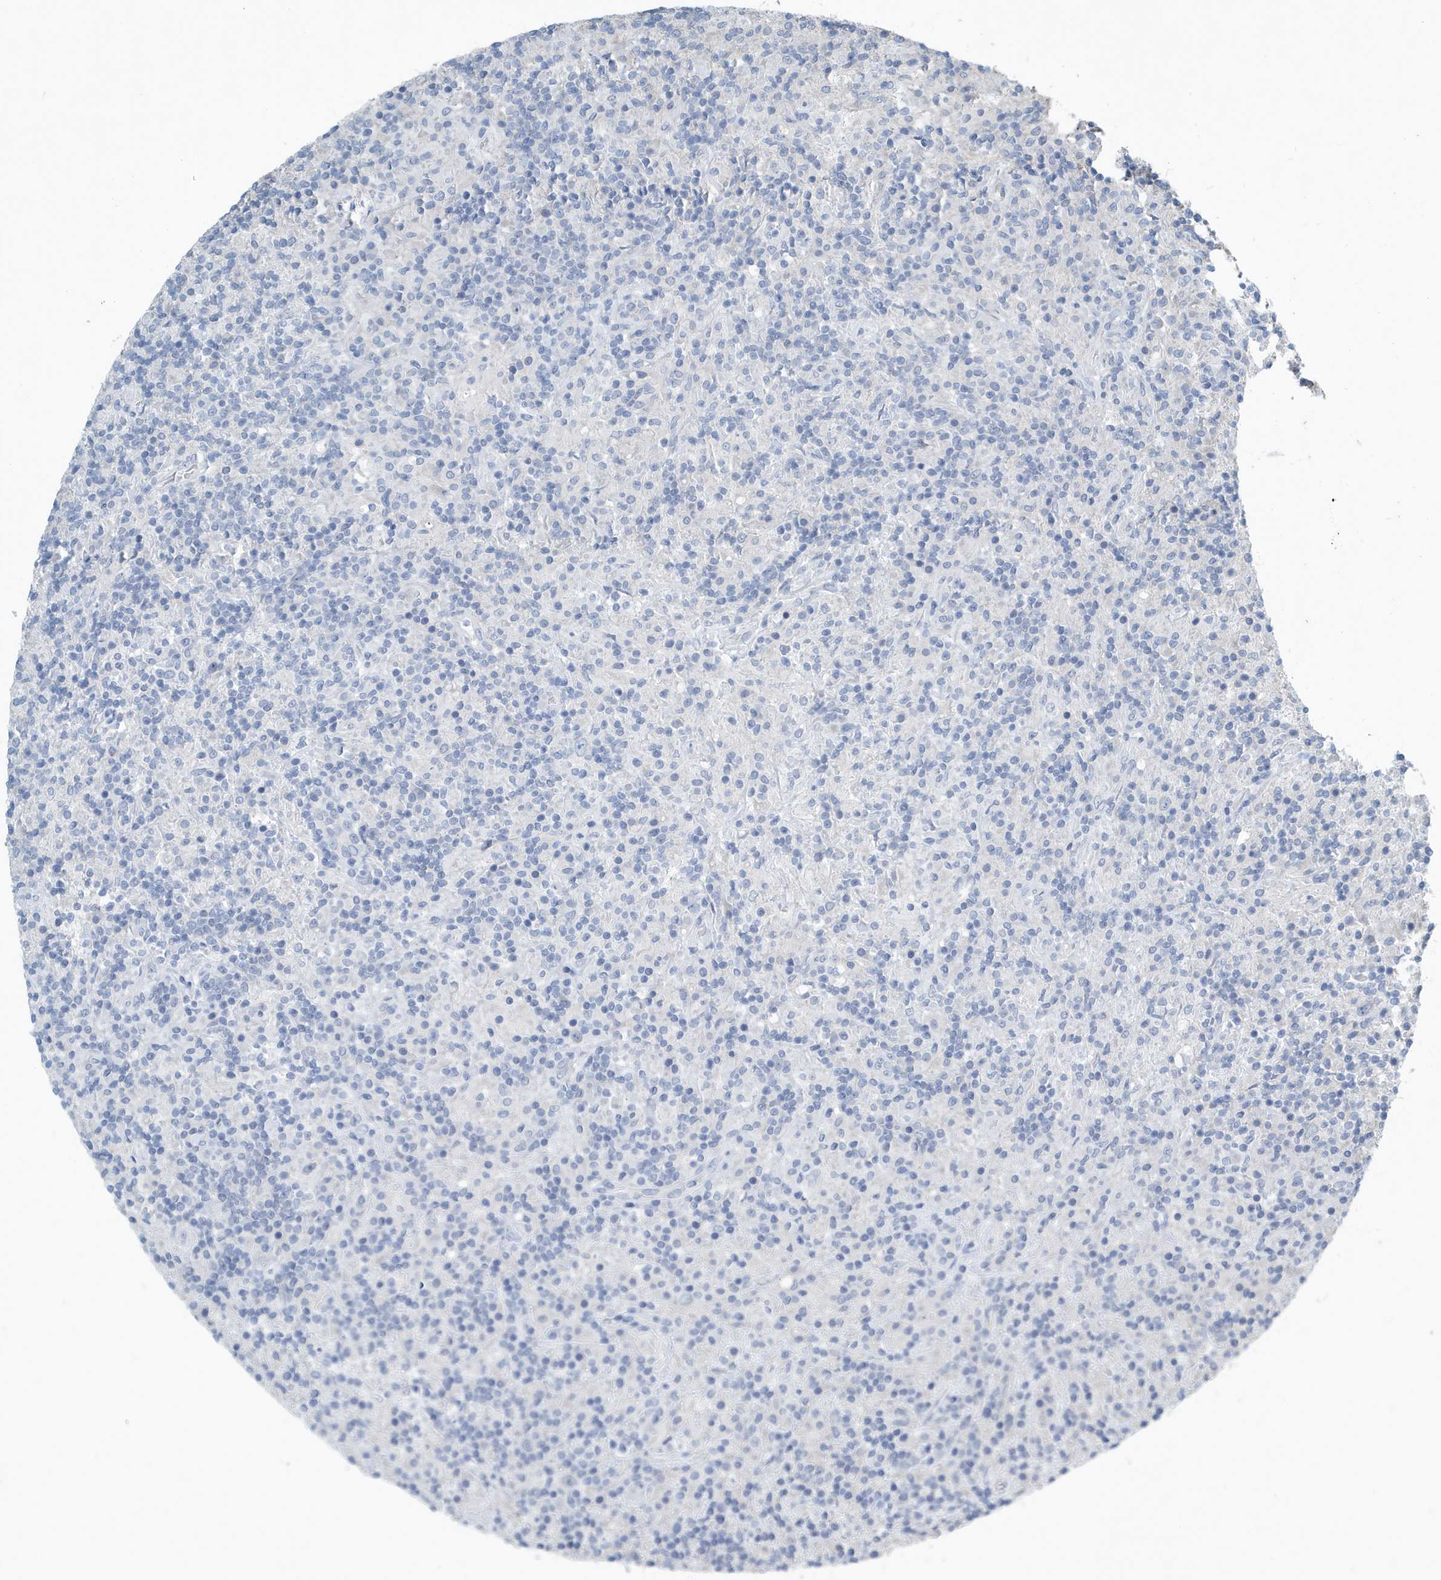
{"staining": {"intensity": "negative", "quantity": "none", "location": "none"}, "tissue": "lymphoma", "cell_type": "Tumor cells", "image_type": "cancer", "snomed": [{"axis": "morphology", "description": "Hodgkin's disease, NOS"}, {"axis": "topography", "description": "Lymph node"}], "caption": "DAB (3,3'-diaminobenzidine) immunohistochemical staining of human Hodgkin's disease displays no significant expression in tumor cells. The staining was performed using DAB to visualize the protein expression in brown, while the nuclei were stained in blue with hematoxylin (Magnification: 20x).", "gene": "UGT2B4", "patient": {"sex": "male", "age": 70}}